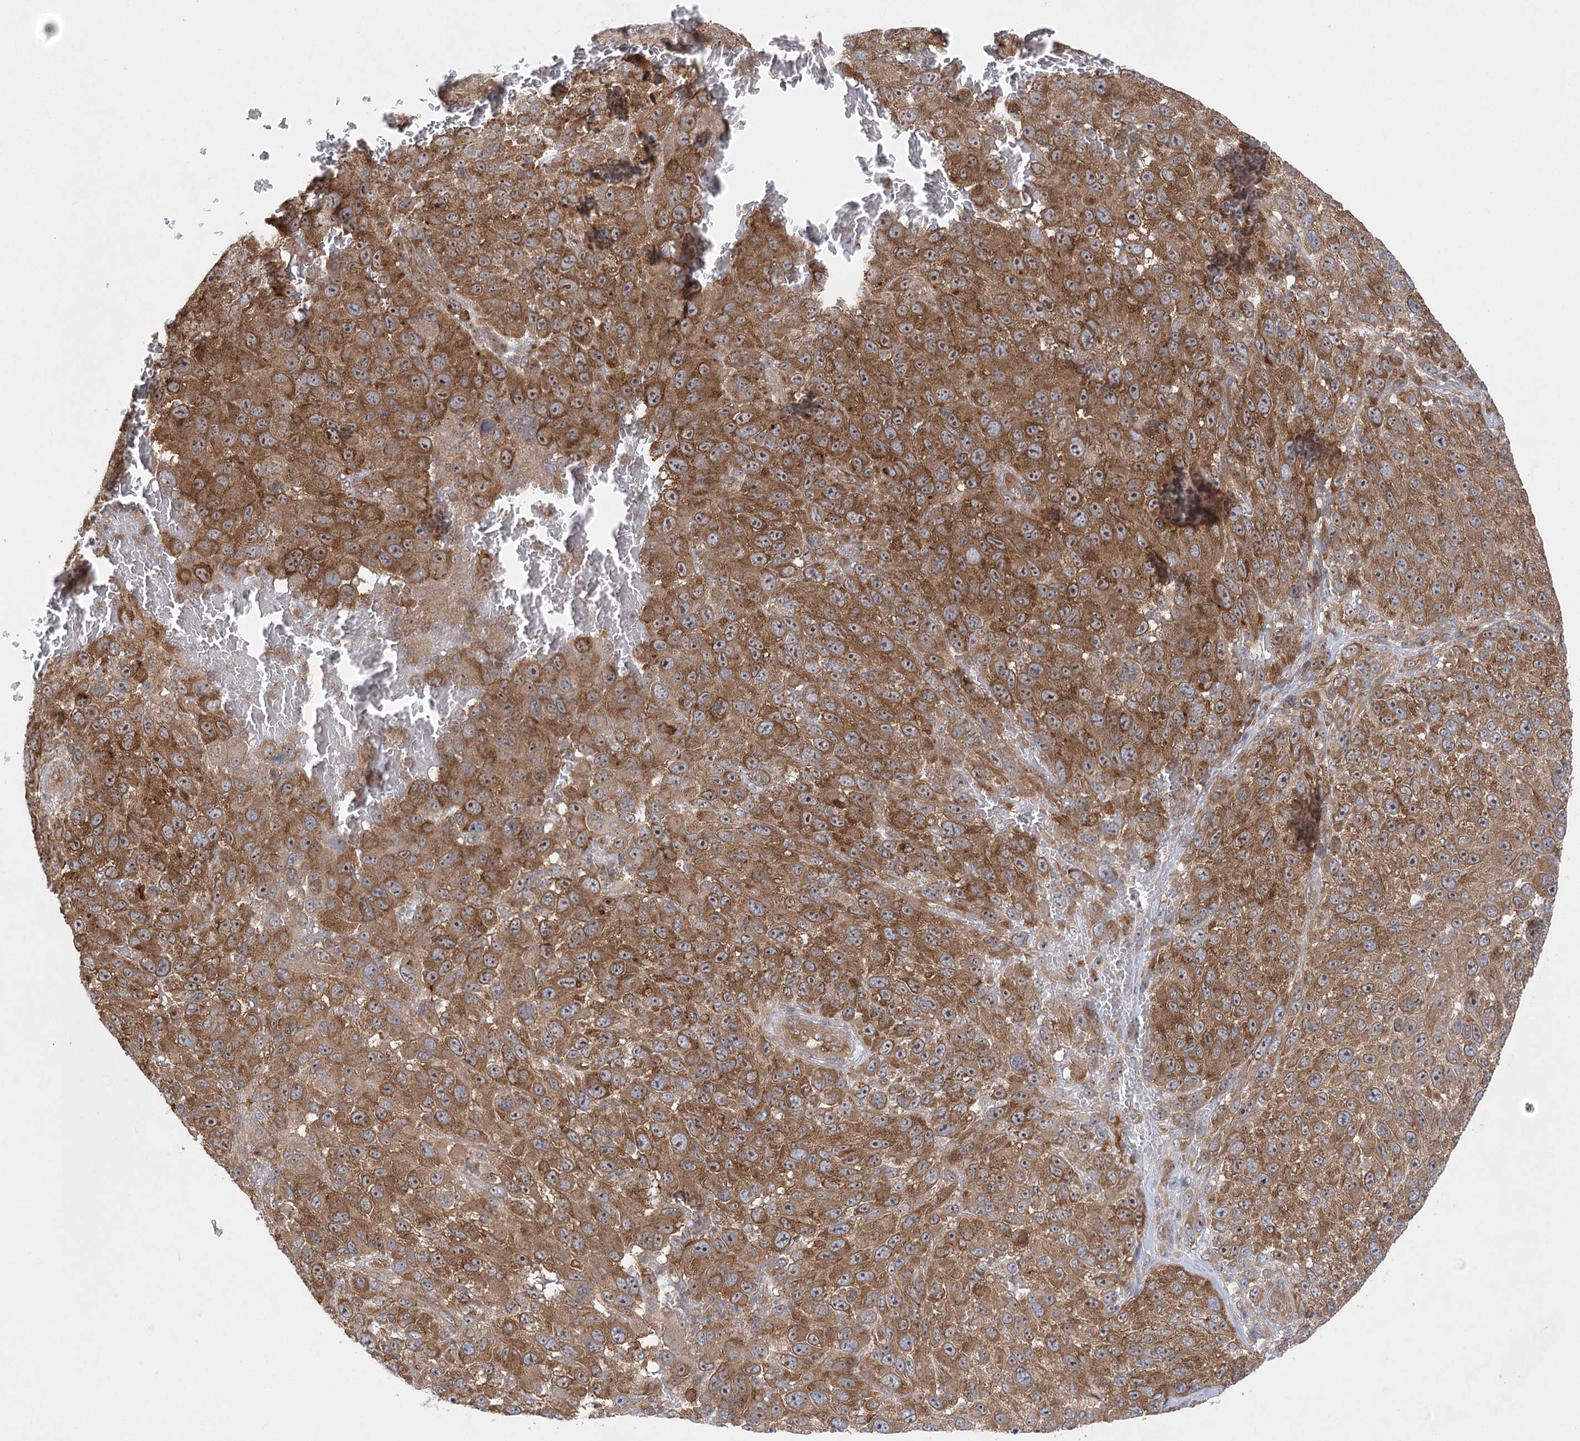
{"staining": {"intensity": "moderate", "quantity": ">75%", "location": "cytoplasmic/membranous"}, "tissue": "melanoma", "cell_type": "Tumor cells", "image_type": "cancer", "snomed": [{"axis": "morphology", "description": "Malignant melanoma, NOS"}, {"axis": "topography", "description": "Skin"}], "caption": "An immunohistochemistry image of tumor tissue is shown. Protein staining in brown labels moderate cytoplasmic/membranous positivity in malignant melanoma within tumor cells.", "gene": "EIF3A", "patient": {"sex": "female", "age": 96}}